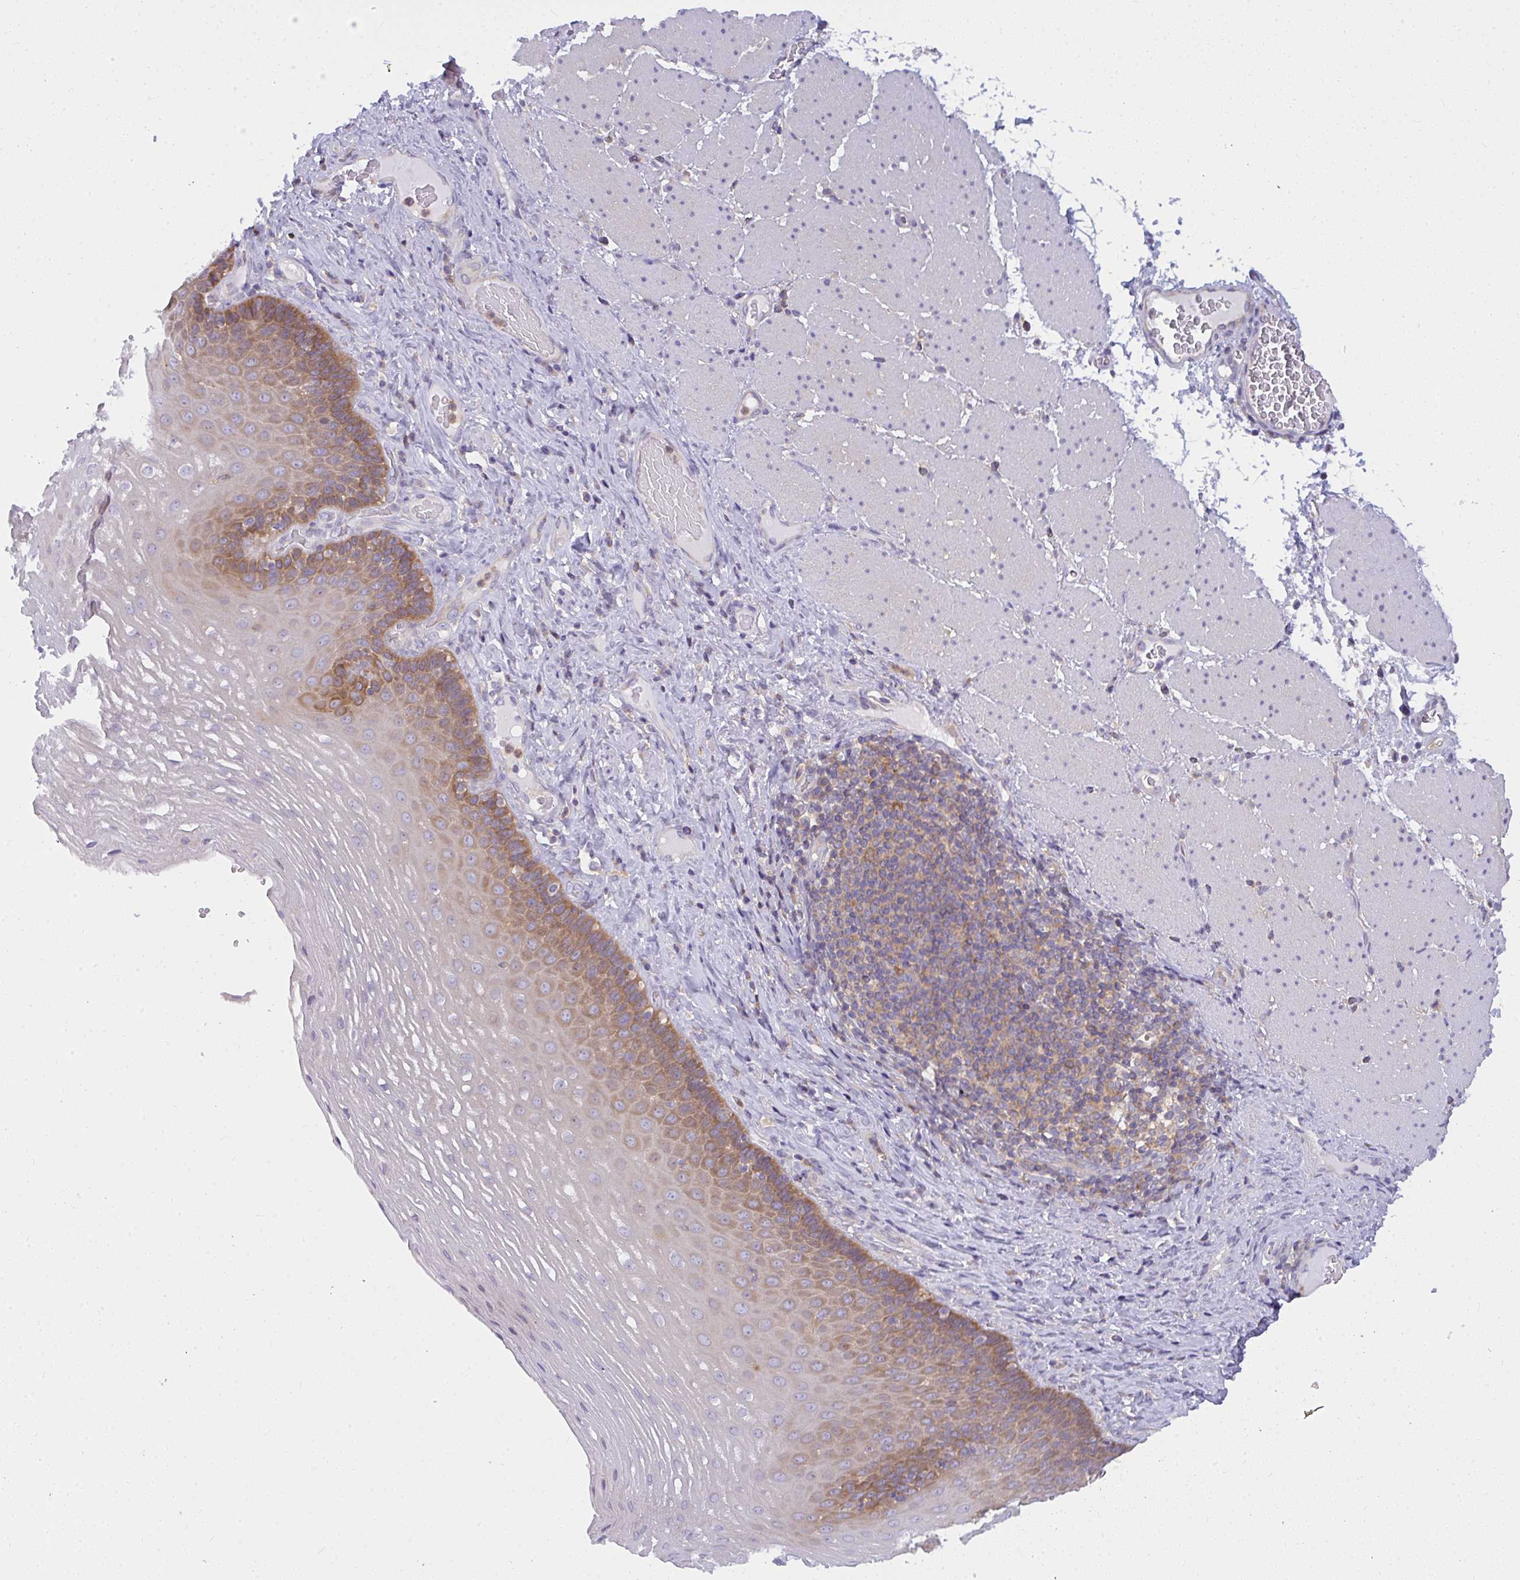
{"staining": {"intensity": "moderate", "quantity": "25%-75%", "location": "cytoplasmic/membranous"}, "tissue": "esophagus", "cell_type": "Squamous epithelial cells", "image_type": "normal", "snomed": [{"axis": "morphology", "description": "Normal tissue, NOS"}, {"axis": "topography", "description": "Esophagus"}], "caption": "Protein expression analysis of unremarkable esophagus demonstrates moderate cytoplasmic/membranous positivity in approximately 25%-75% of squamous epithelial cells. The staining is performed using DAB (3,3'-diaminobenzidine) brown chromogen to label protein expression. The nuclei are counter-stained blue using hematoxylin.", "gene": "SLC30A6", "patient": {"sex": "male", "age": 62}}